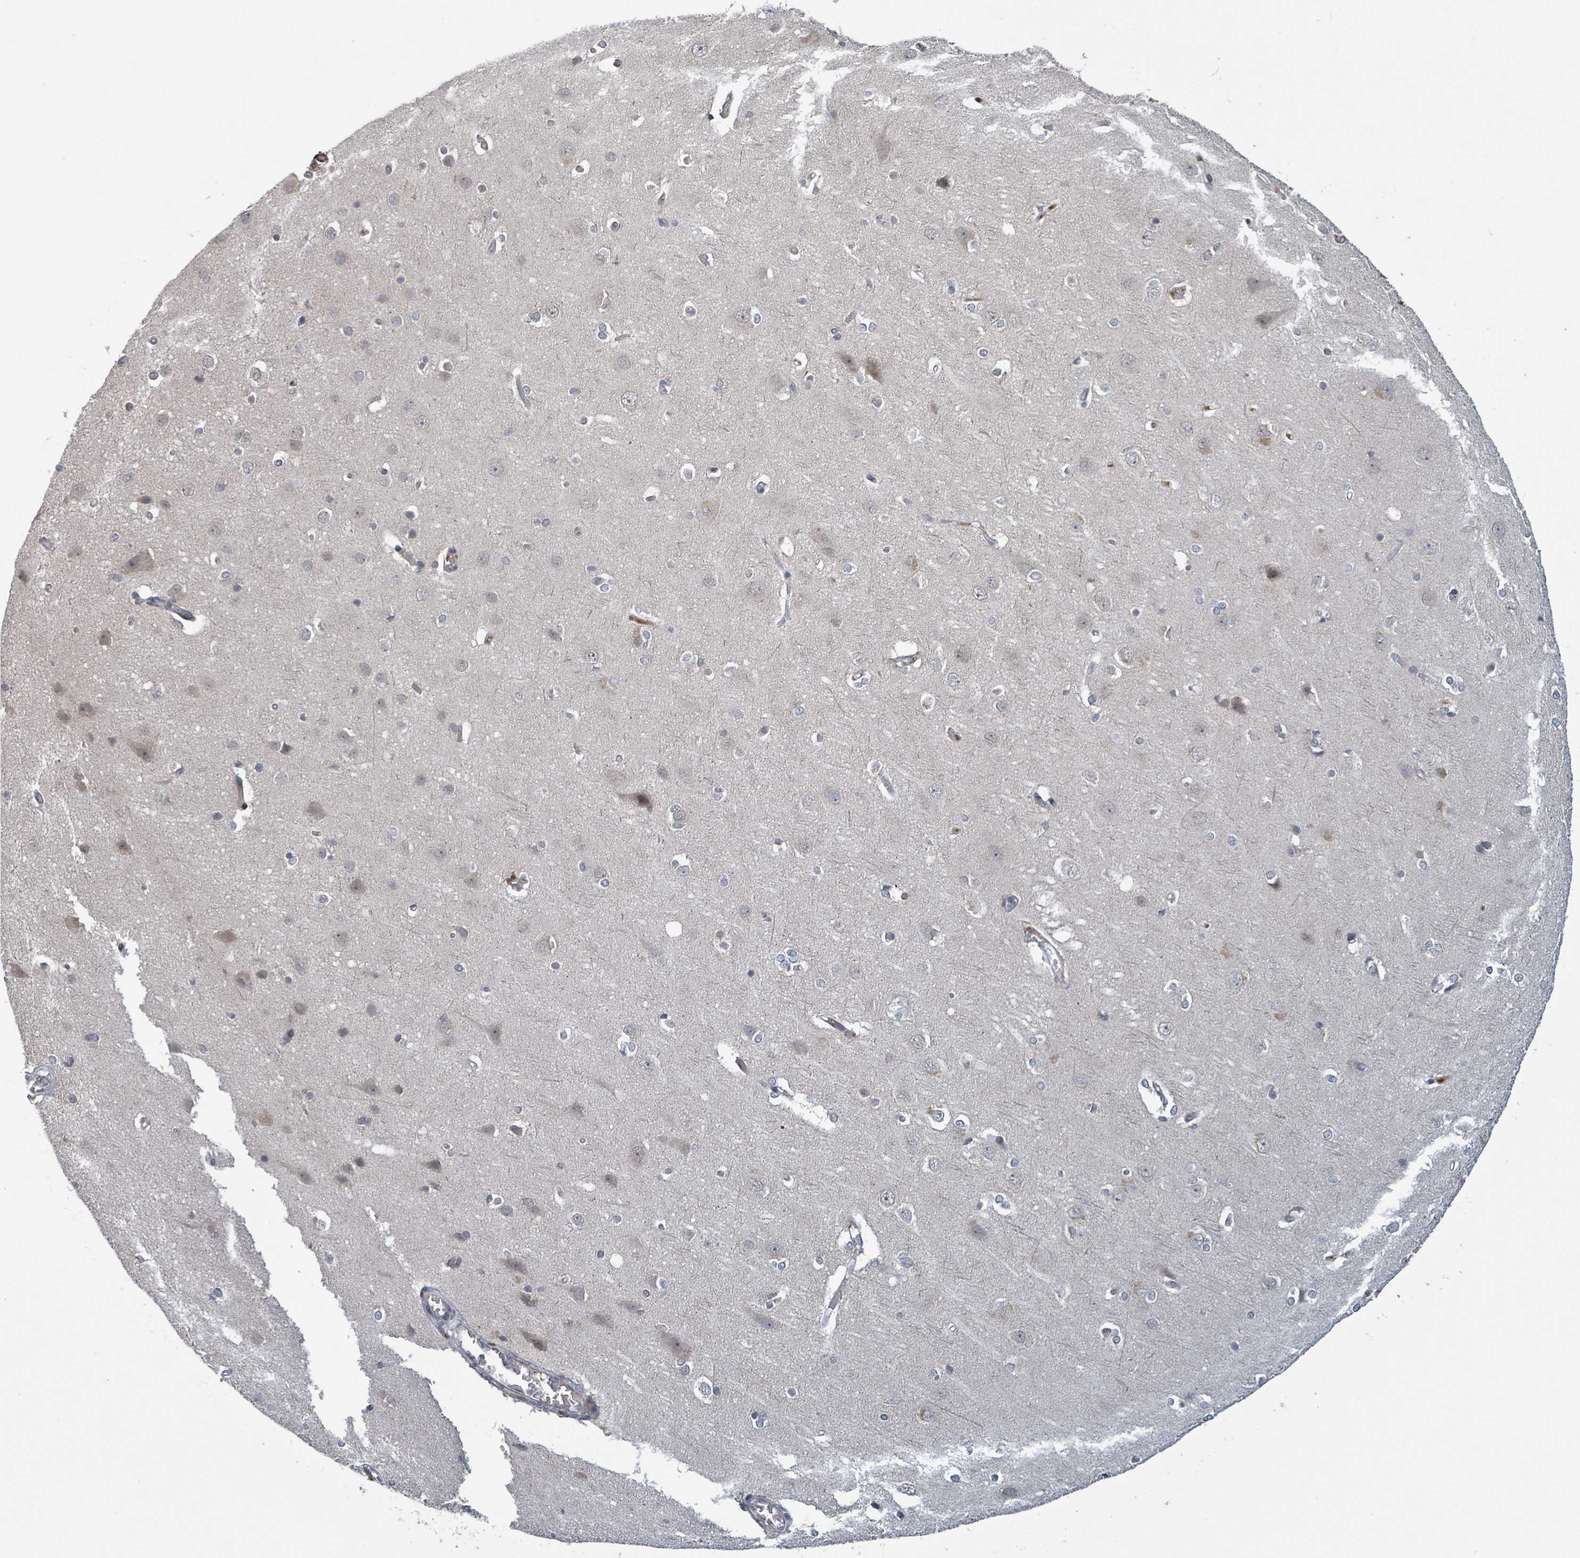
{"staining": {"intensity": "weak", "quantity": "25%-75%", "location": "cytoplasmic/membranous"}, "tissue": "cerebral cortex", "cell_type": "Endothelial cells", "image_type": "normal", "snomed": [{"axis": "morphology", "description": "Normal tissue, NOS"}, {"axis": "topography", "description": "Cerebral cortex"}], "caption": "A brown stain labels weak cytoplasmic/membranous staining of a protein in endothelial cells of benign human cerebral cortex.", "gene": "ITGA11", "patient": {"sex": "male", "age": 37}}